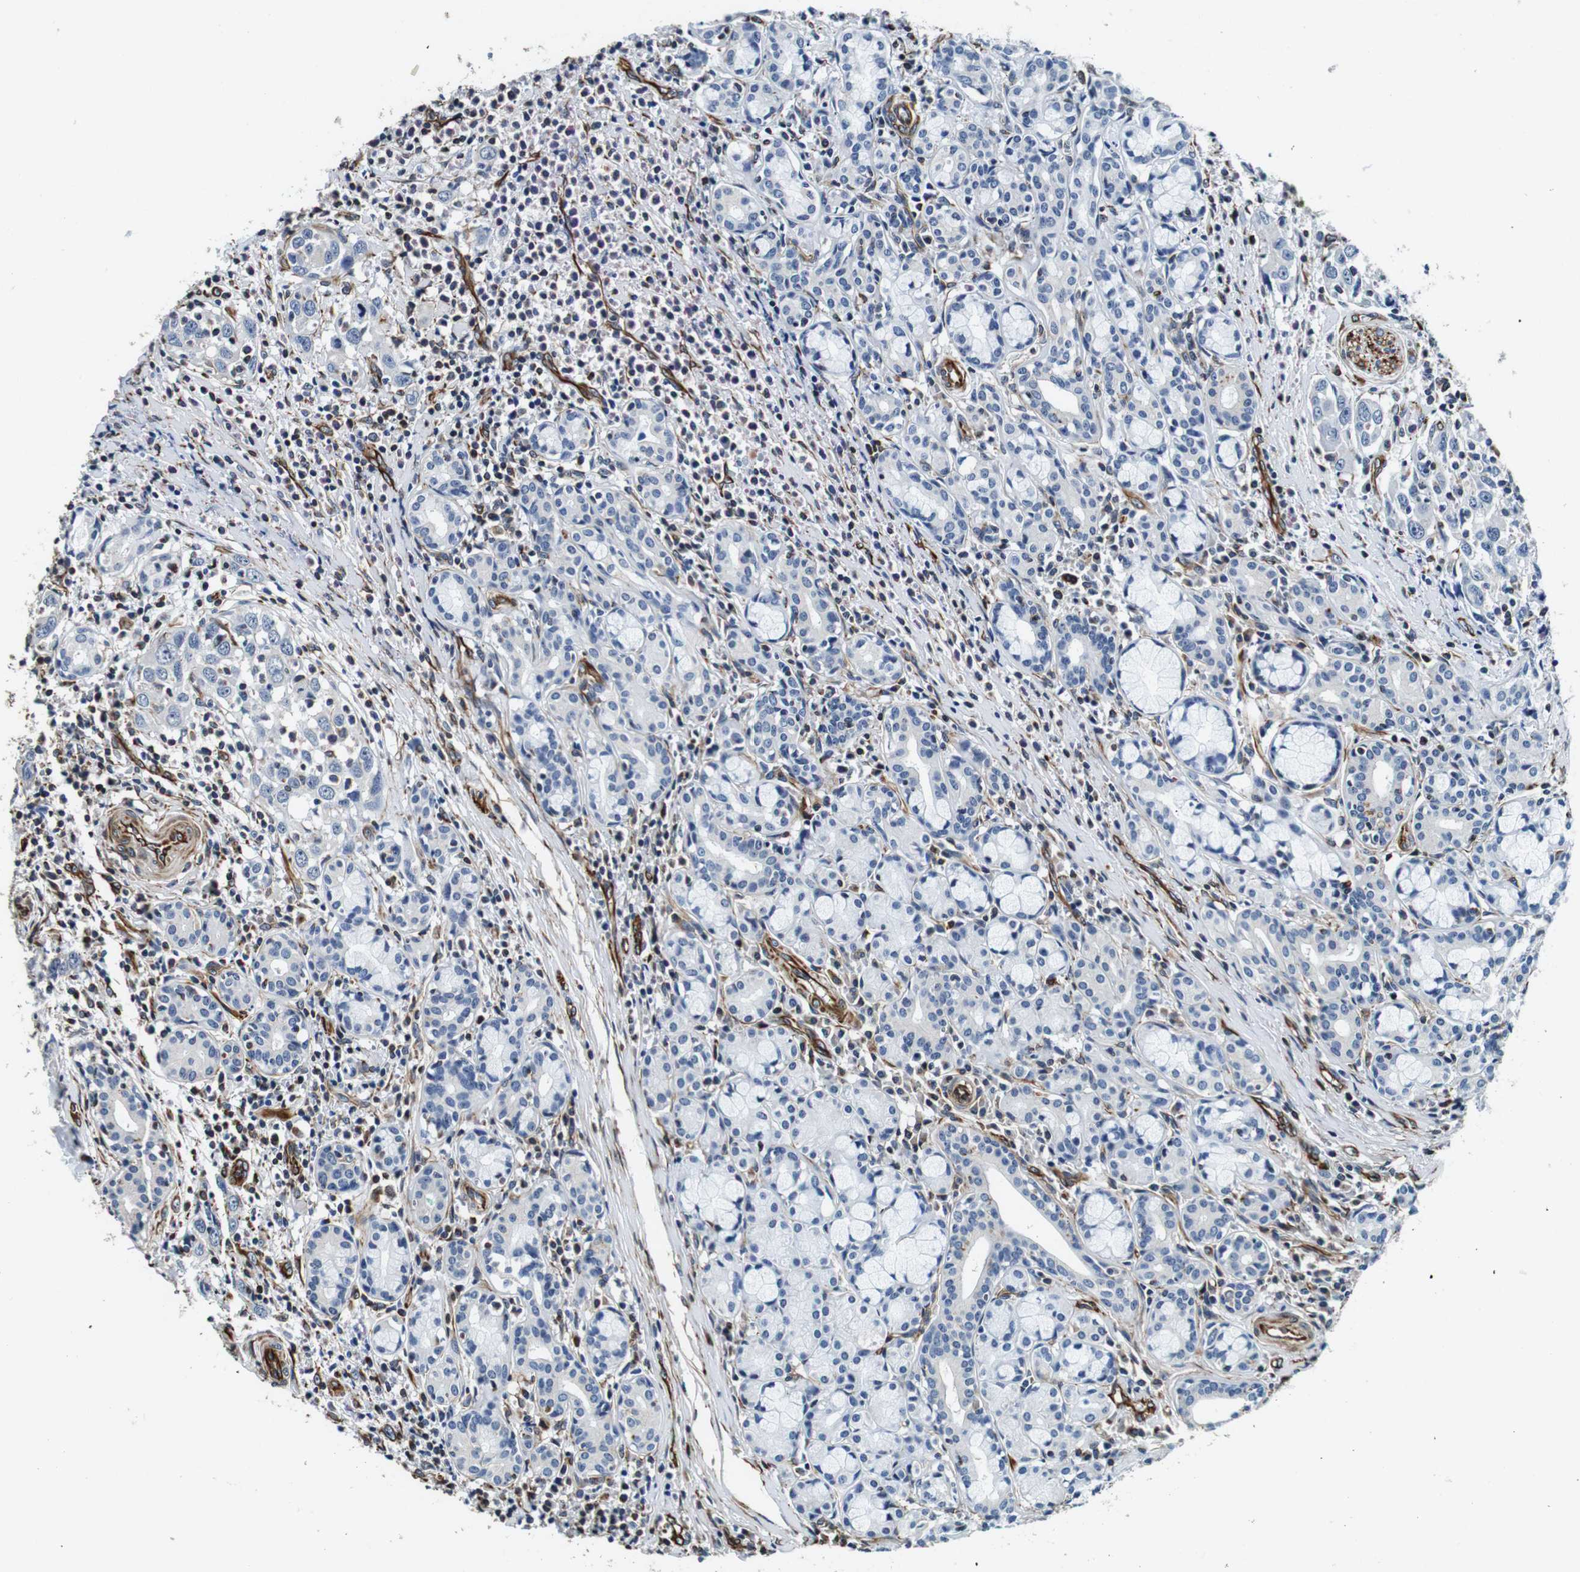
{"staining": {"intensity": "negative", "quantity": "none", "location": "none"}, "tissue": "head and neck cancer", "cell_type": "Tumor cells", "image_type": "cancer", "snomed": [{"axis": "morphology", "description": "Squamous cell carcinoma, NOS"}, {"axis": "topography", "description": "Oral tissue"}, {"axis": "topography", "description": "Head-Neck"}], "caption": "Tumor cells show no significant protein staining in head and neck cancer.", "gene": "GJE1", "patient": {"sex": "female", "age": 50}}